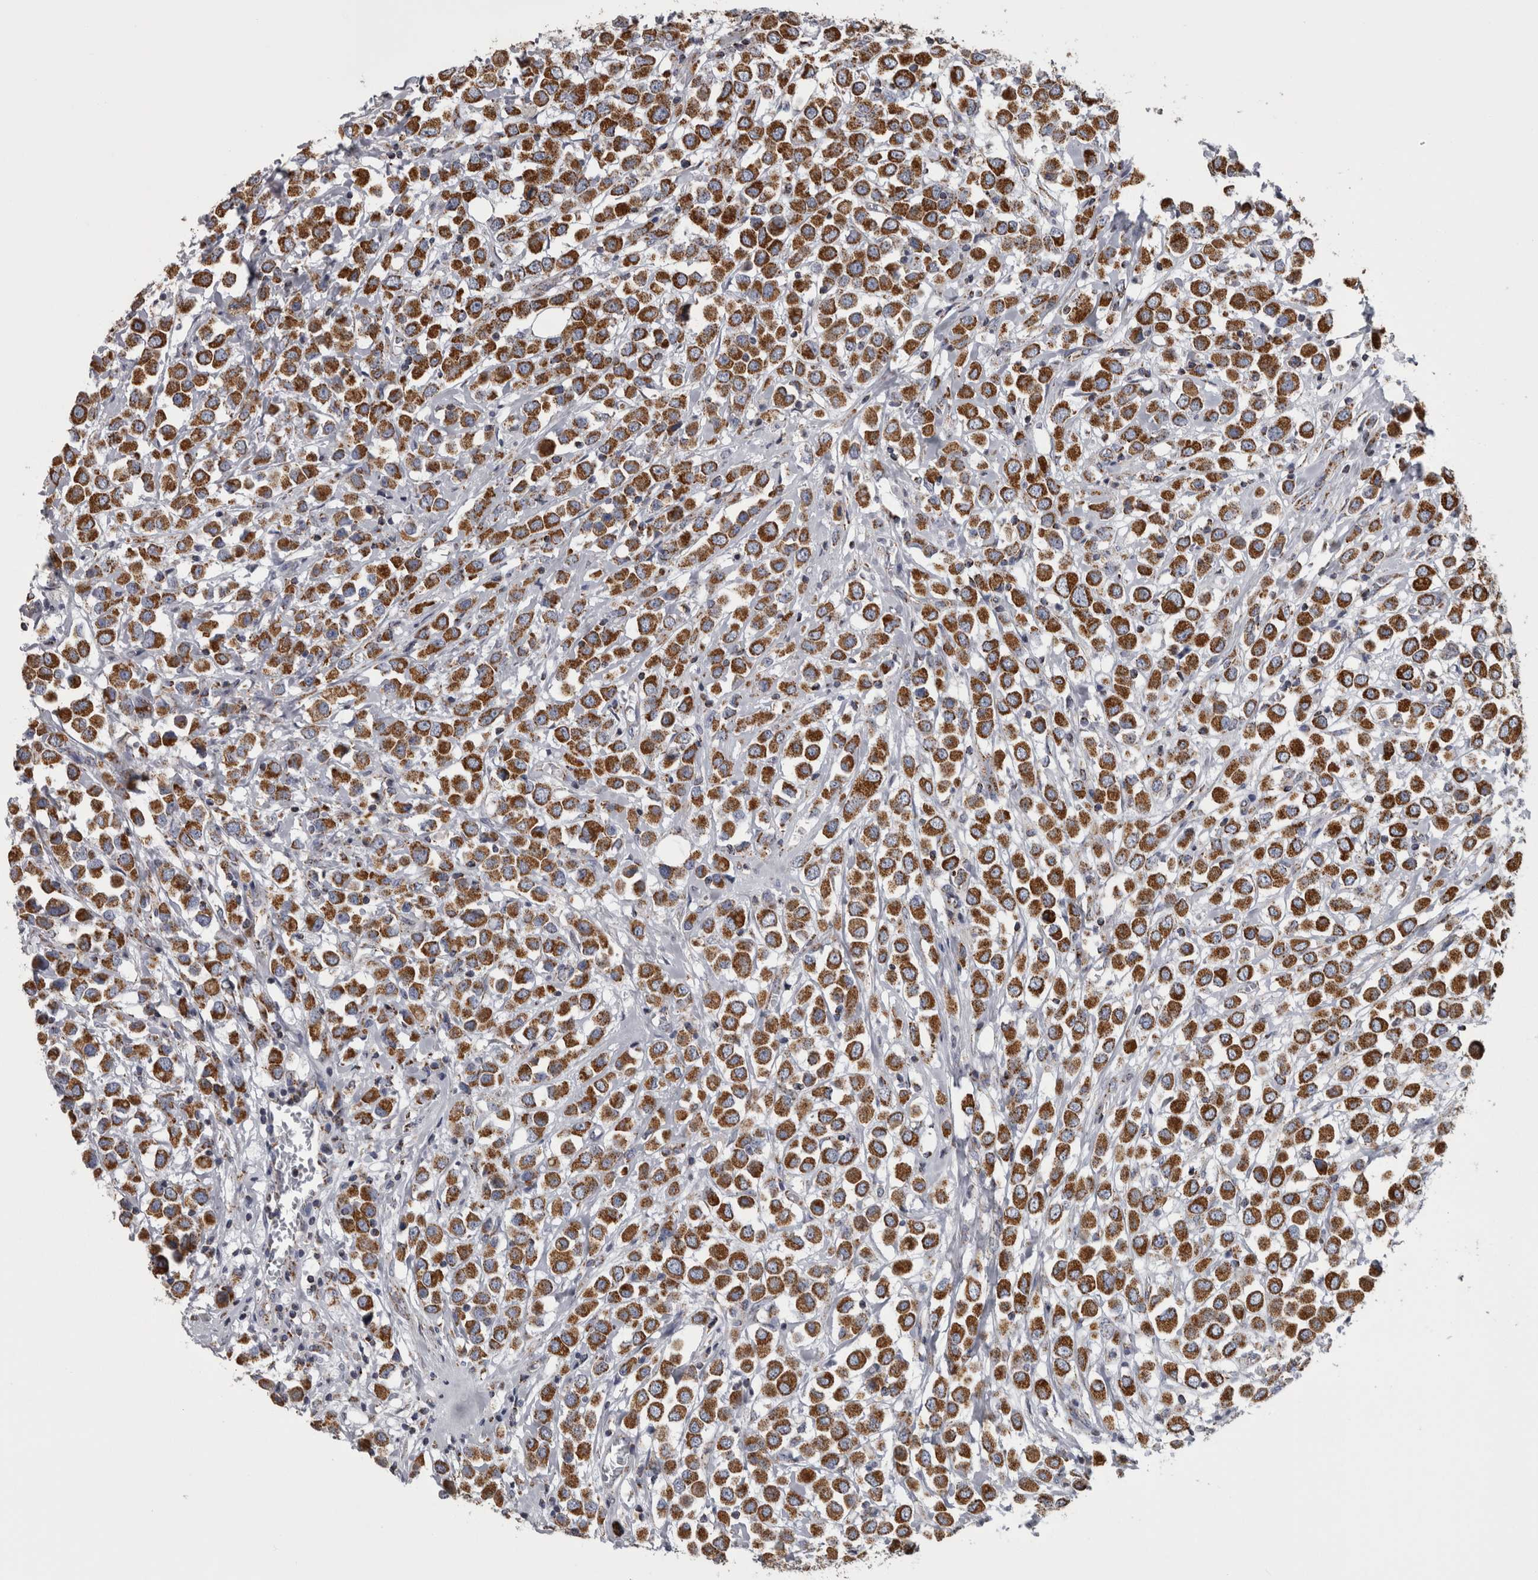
{"staining": {"intensity": "strong", "quantity": ">75%", "location": "cytoplasmic/membranous"}, "tissue": "breast cancer", "cell_type": "Tumor cells", "image_type": "cancer", "snomed": [{"axis": "morphology", "description": "Duct carcinoma"}, {"axis": "topography", "description": "Breast"}], "caption": "A micrograph of human breast cancer (infiltrating ductal carcinoma) stained for a protein reveals strong cytoplasmic/membranous brown staining in tumor cells.", "gene": "MDH2", "patient": {"sex": "female", "age": 61}}